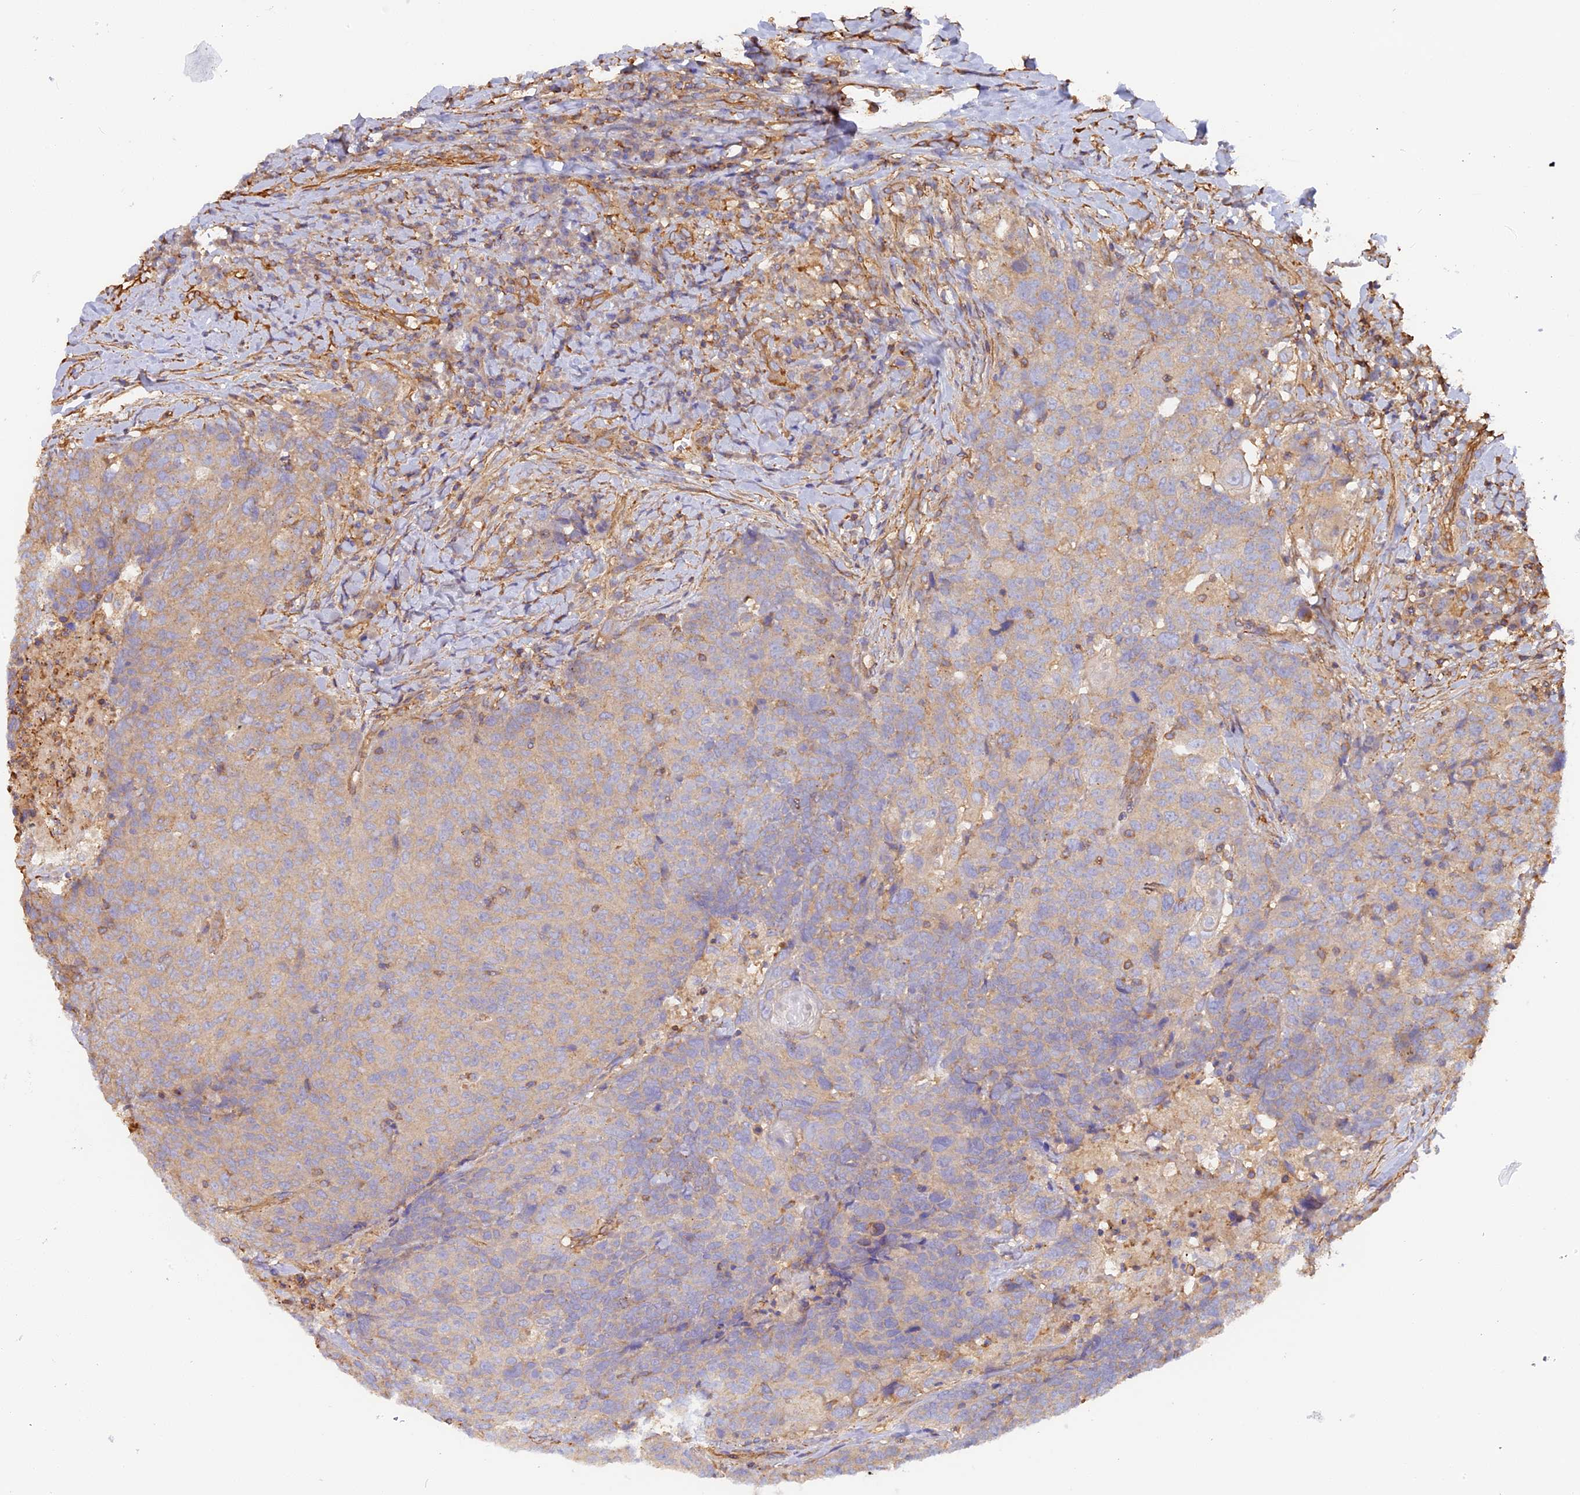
{"staining": {"intensity": "weak", "quantity": "<25%", "location": "cytoplasmic/membranous"}, "tissue": "head and neck cancer", "cell_type": "Tumor cells", "image_type": "cancer", "snomed": [{"axis": "morphology", "description": "Squamous cell carcinoma, NOS"}, {"axis": "topography", "description": "Head-Neck"}], "caption": "Protein analysis of head and neck squamous cell carcinoma demonstrates no significant expression in tumor cells. (DAB immunohistochemistry (IHC), high magnification).", "gene": "VPS18", "patient": {"sex": "male", "age": 66}}